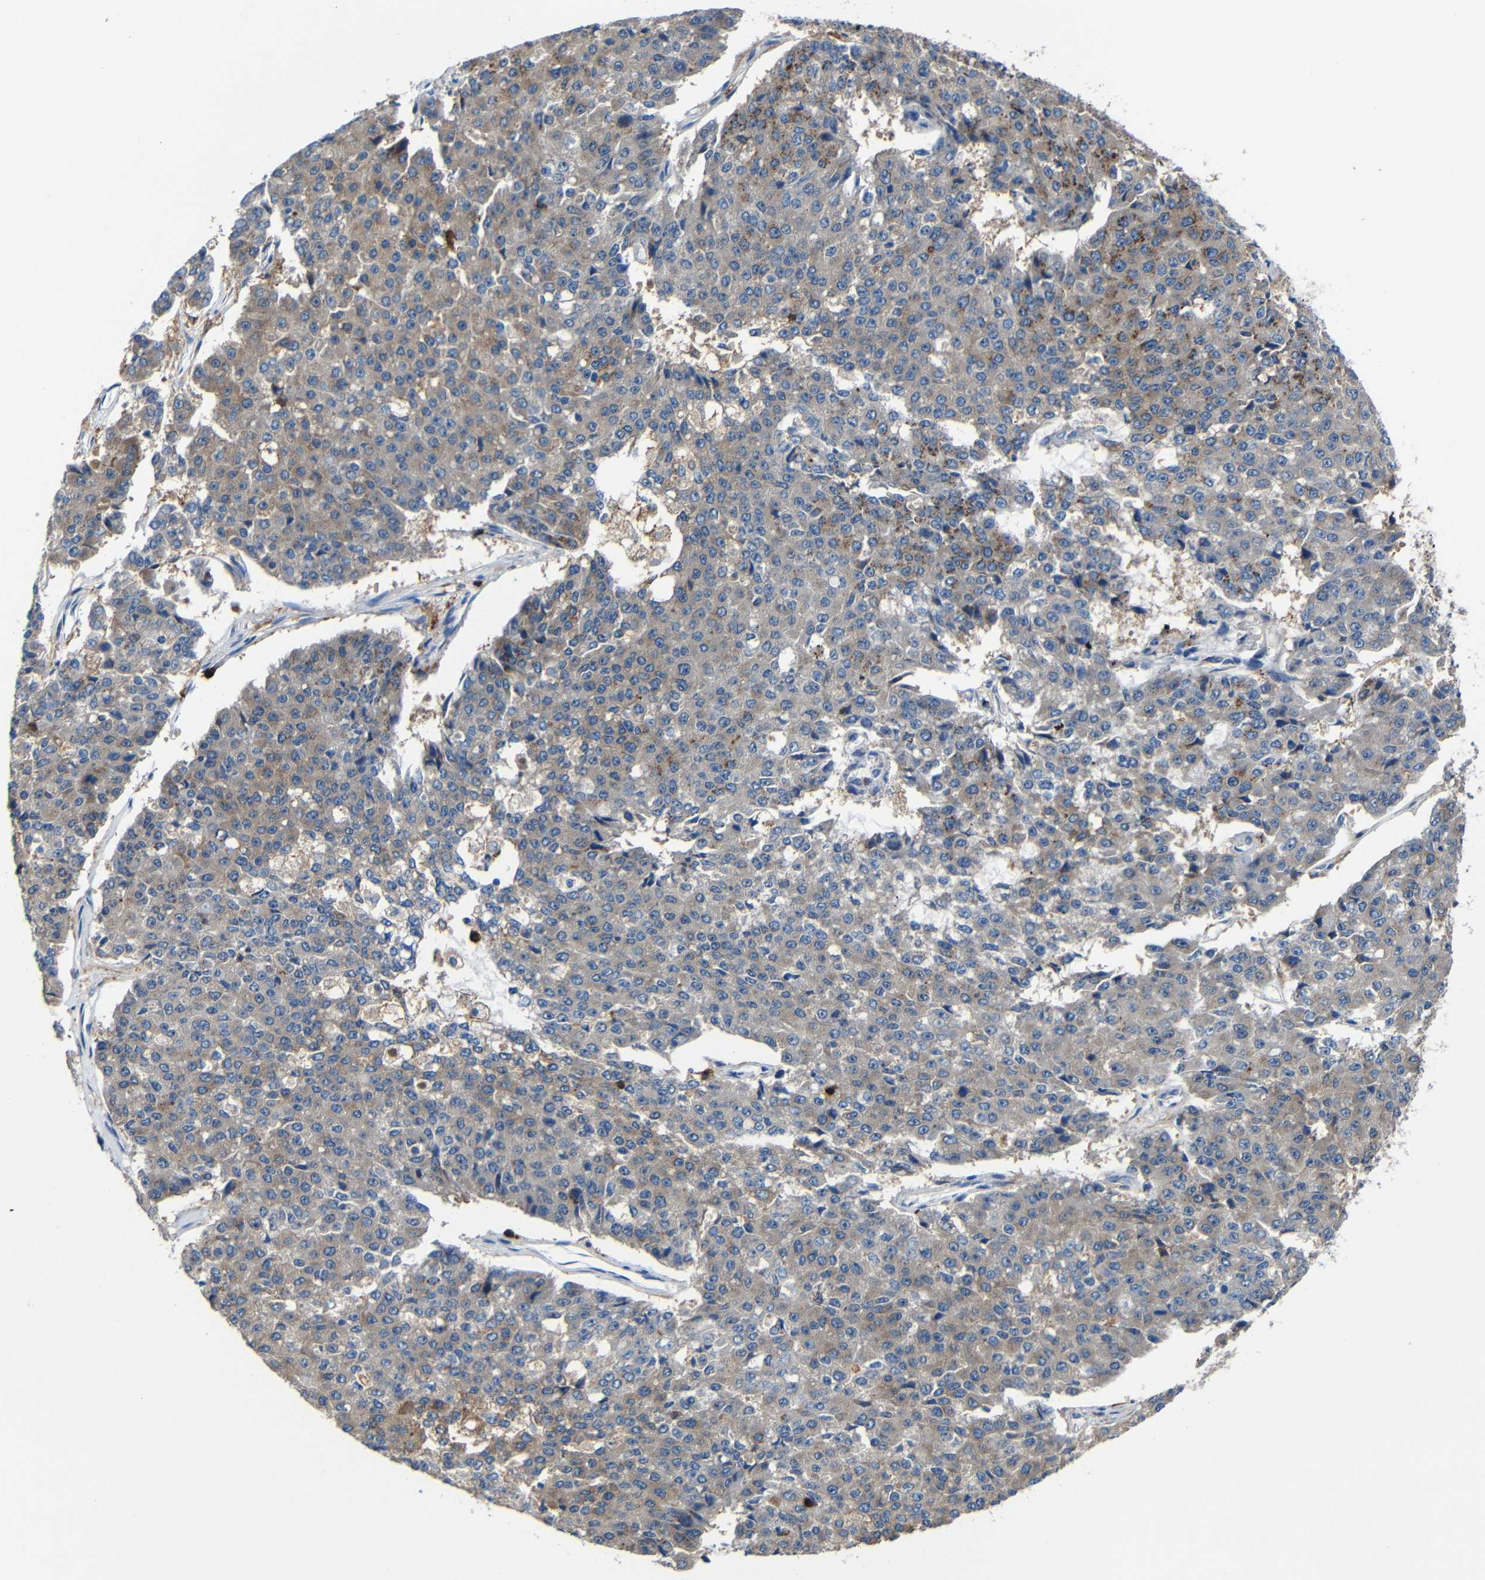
{"staining": {"intensity": "weak", "quantity": "25%-75%", "location": "cytoplasmic/membranous"}, "tissue": "pancreatic cancer", "cell_type": "Tumor cells", "image_type": "cancer", "snomed": [{"axis": "morphology", "description": "Adenocarcinoma, NOS"}, {"axis": "topography", "description": "Pancreas"}], "caption": "Pancreatic adenocarcinoma was stained to show a protein in brown. There is low levels of weak cytoplasmic/membranous expression in approximately 25%-75% of tumor cells.", "gene": "P2RY12", "patient": {"sex": "male", "age": 50}}